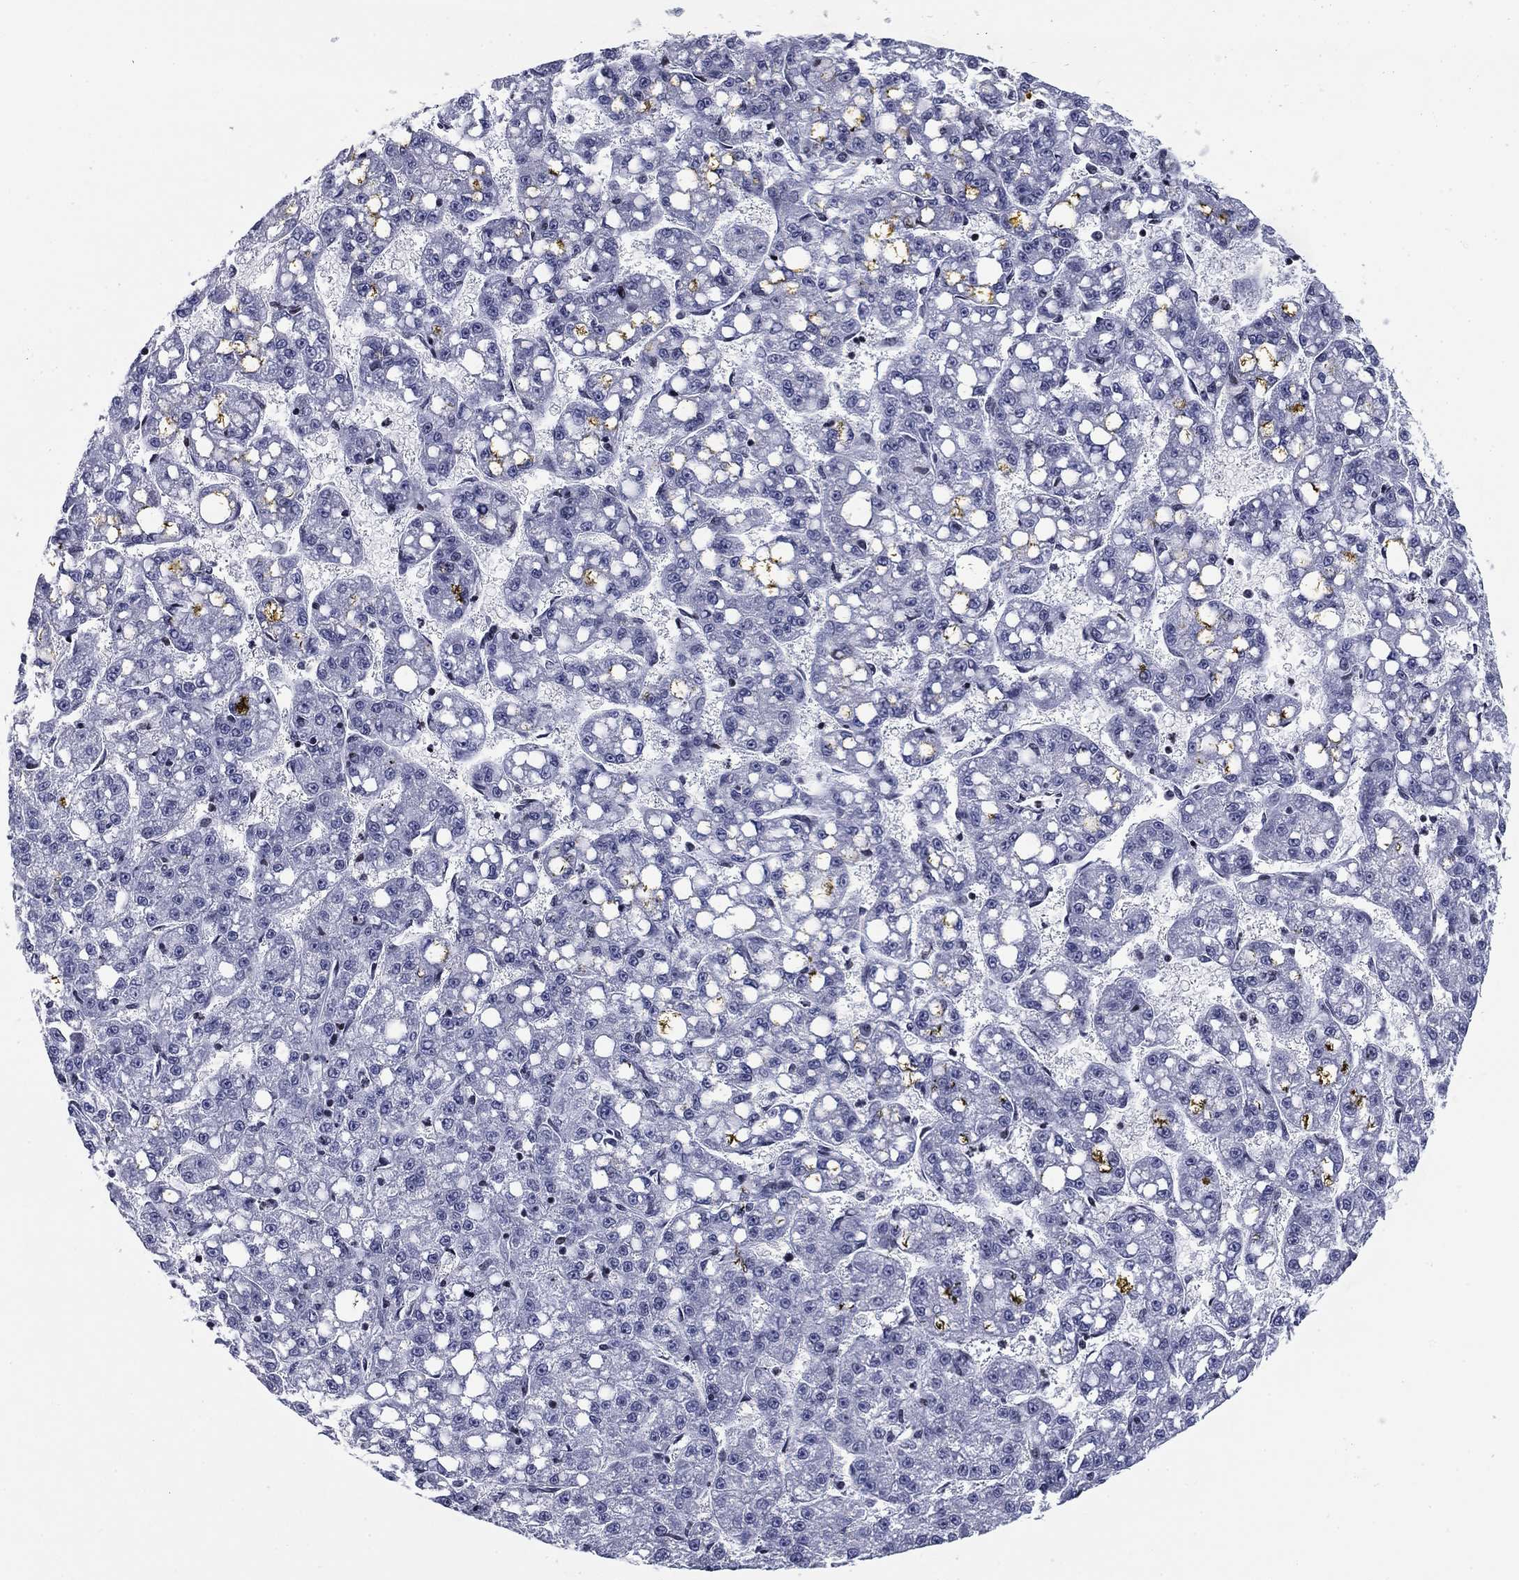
{"staining": {"intensity": "negative", "quantity": "none", "location": "none"}, "tissue": "liver cancer", "cell_type": "Tumor cells", "image_type": "cancer", "snomed": [{"axis": "morphology", "description": "Carcinoma, Hepatocellular, NOS"}, {"axis": "topography", "description": "Liver"}], "caption": "Immunohistochemistry image of neoplastic tissue: human liver hepatocellular carcinoma stained with DAB (3,3'-diaminobenzidine) reveals no significant protein staining in tumor cells.", "gene": "CCDC144A", "patient": {"sex": "female", "age": 65}}